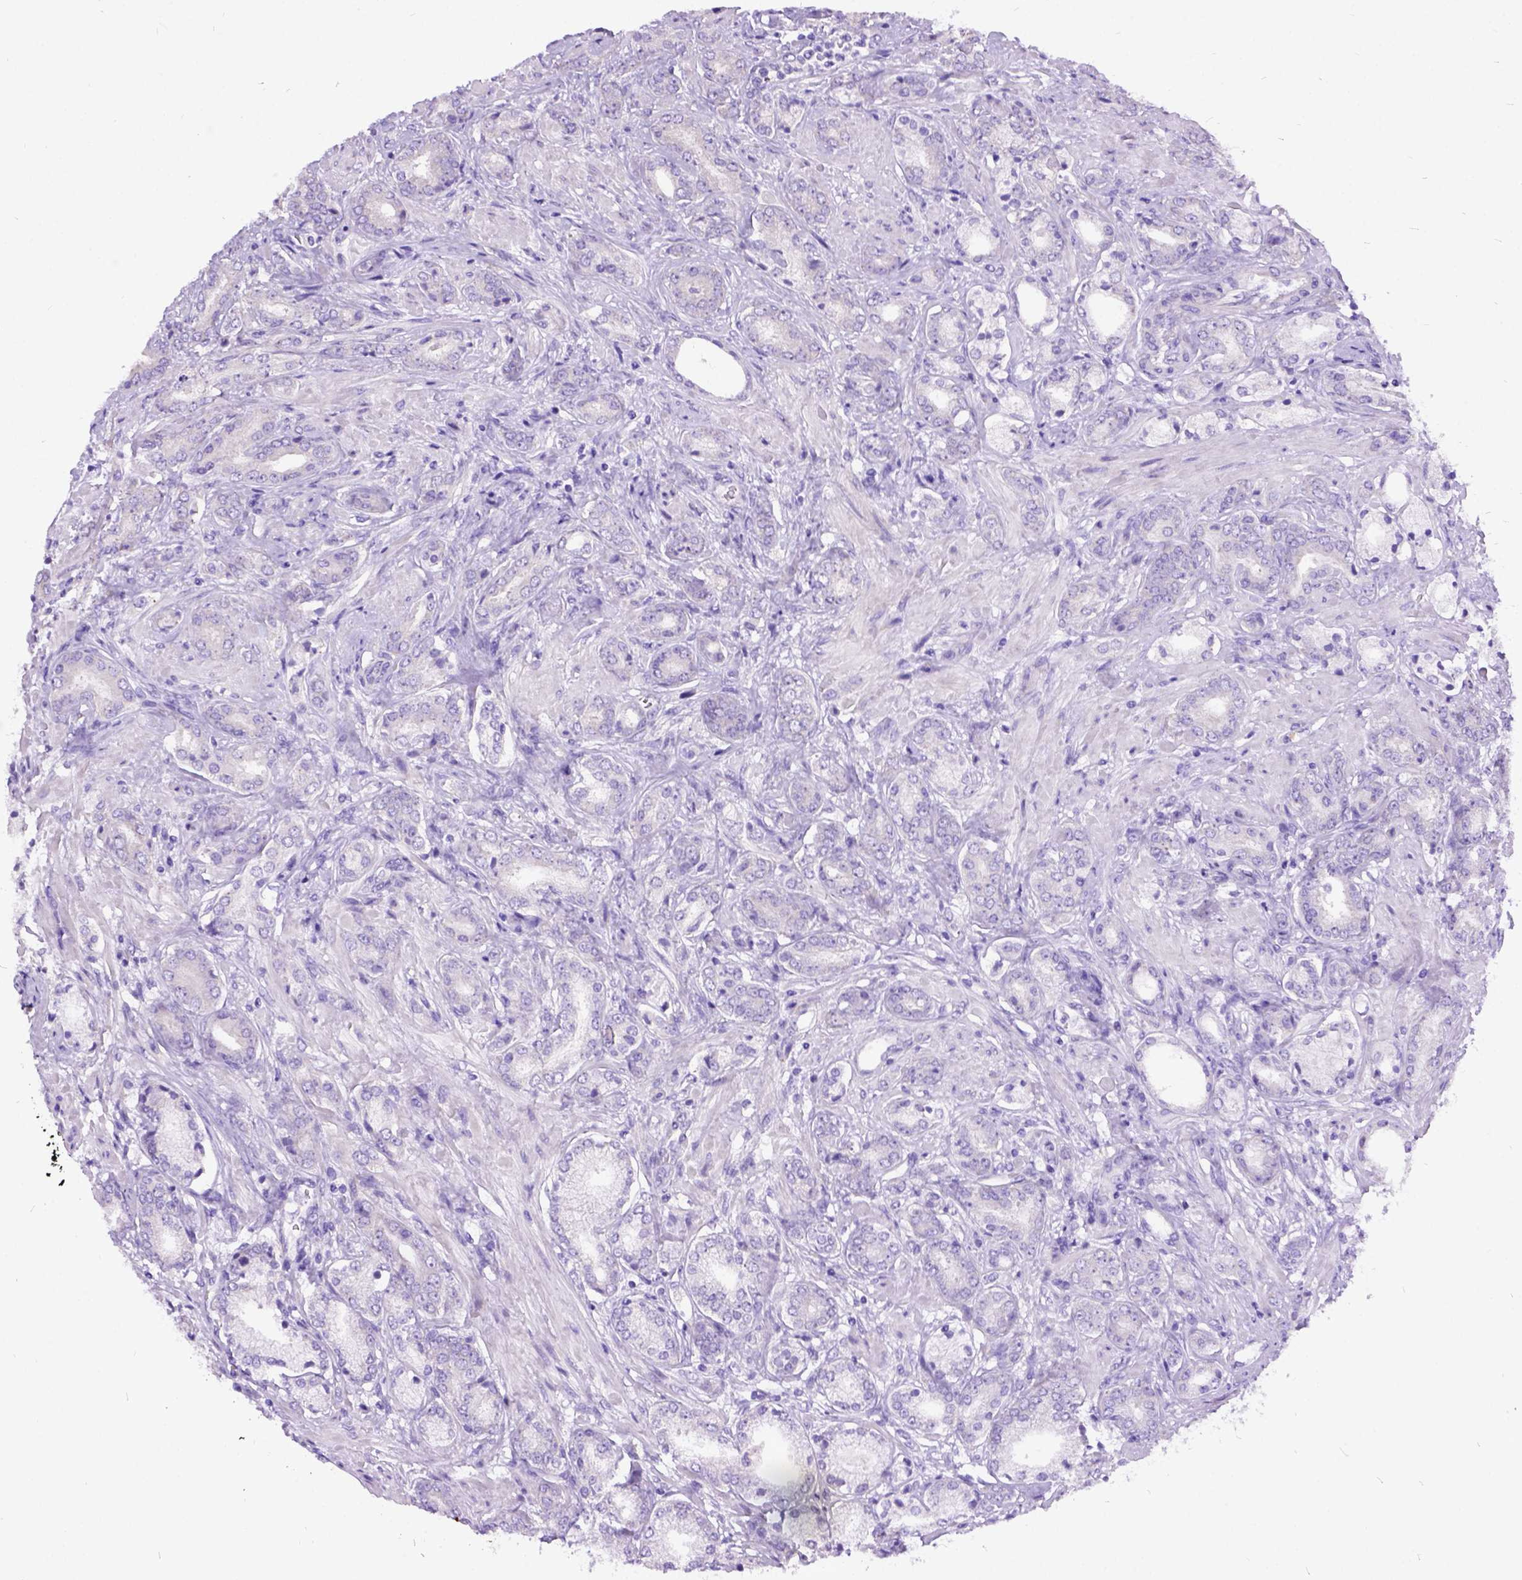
{"staining": {"intensity": "negative", "quantity": "none", "location": "none"}, "tissue": "prostate cancer", "cell_type": "Tumor cells", "image_type": "cancer", "snomed": [{"axis": "morphology", "description": "Adenocarcinoma, High grade"}, {"axis": "topography", "description": "Prostate"}], "caption": "Prostate cancer stained for a protein using immunohistochemistry (IHC) demonstrates no expression tumor cells.", "gene": "CFAP54", "patient": {"sex": "male", "age": 56}}